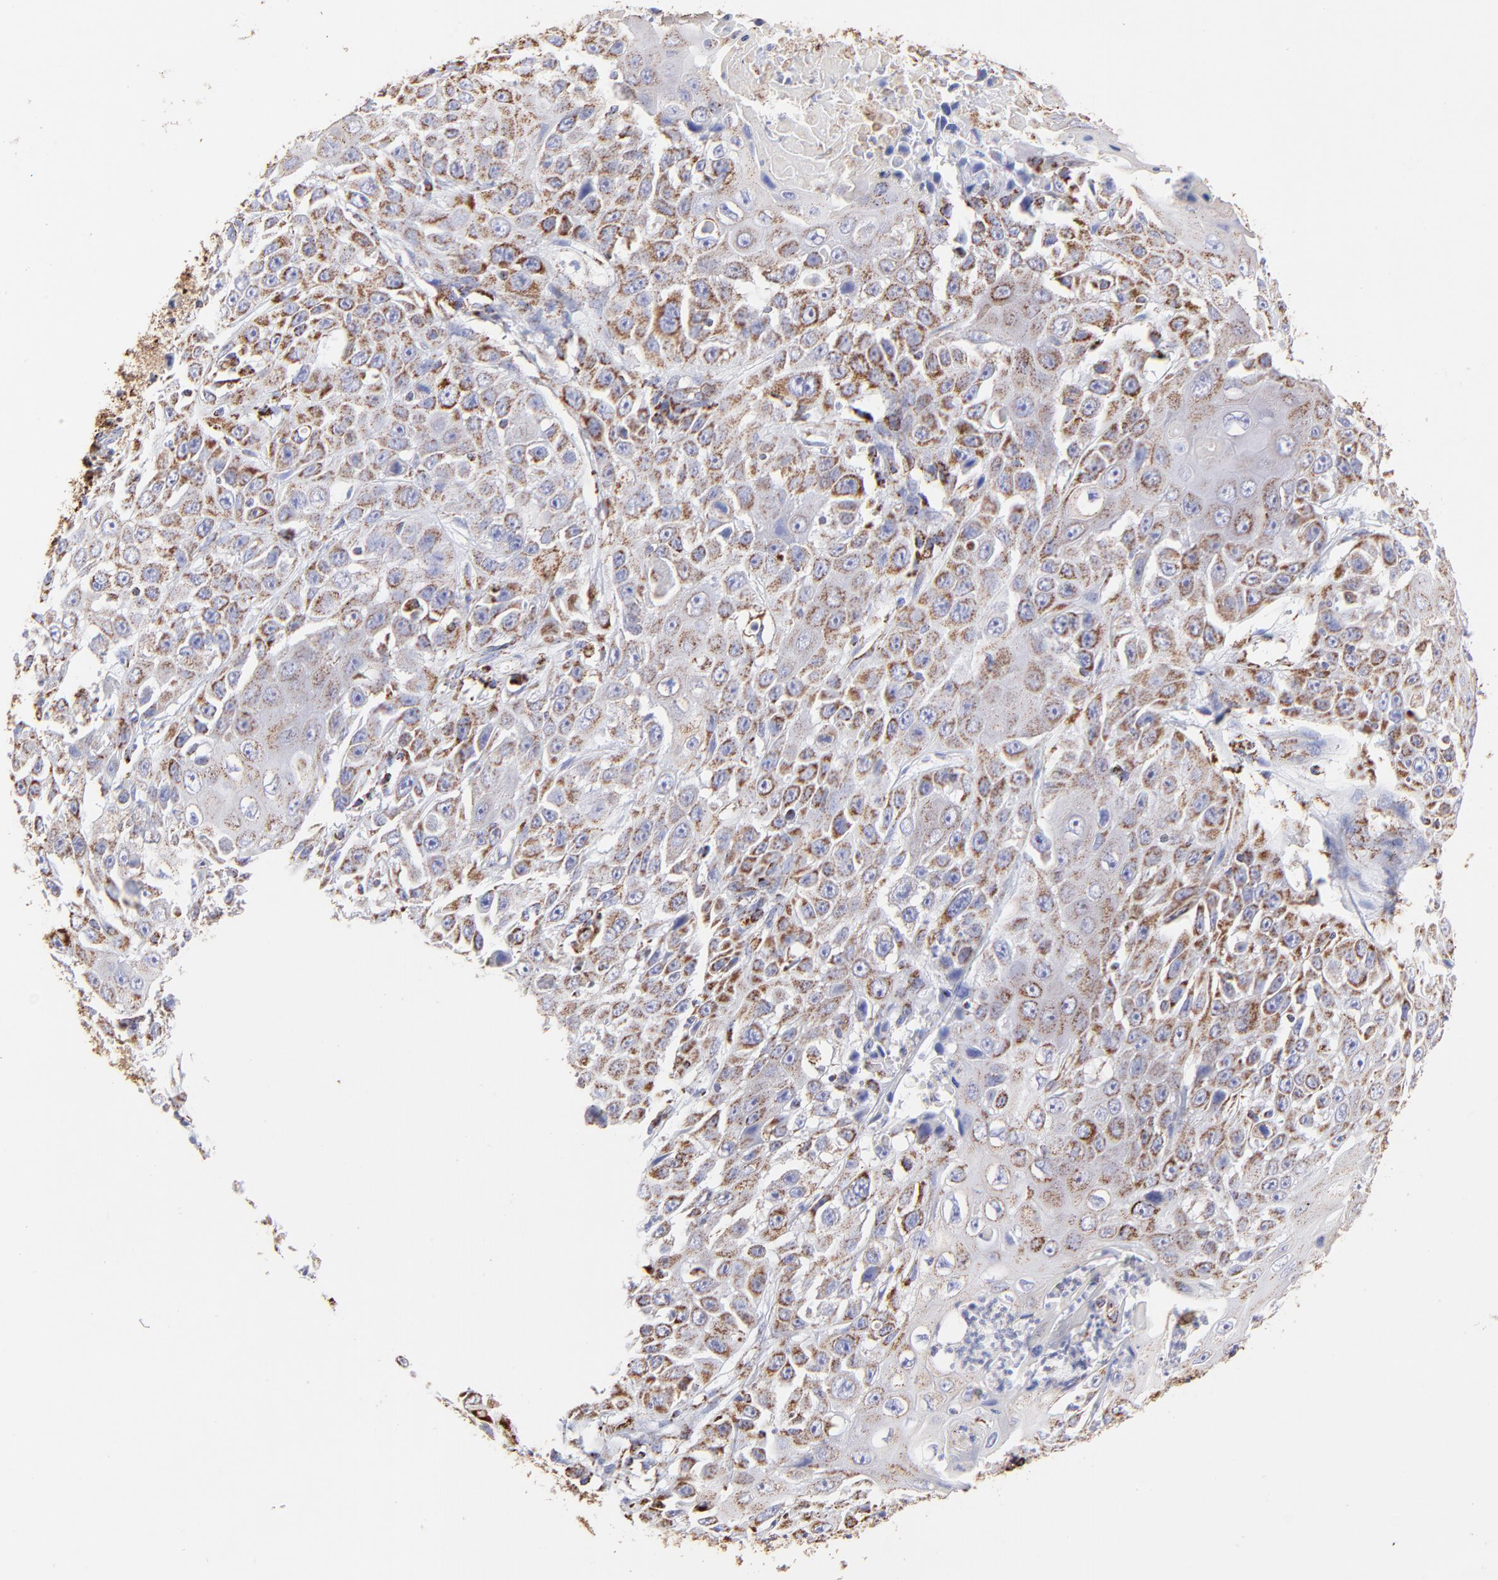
{"staining": {"intensity": "moderate", "quantity": ">75%", "location": "cytoplasmic/membranous"}, "tissue": "cervical cancer", "cell_type": "Tumor cells", "image_type": "cancer", "snomed": [{"axis": "morphology", "description": "Squamous cell carcinoma, NOS"}, {"axis": "topography", "description": "Cervix"}], "caption": "Cervical squamous cell carcinoma stained with a brown dye reveals moderate cytoplasmic/membranous positive positivity in about >75% of tumor cells.", "gene": "ECH1", "patient": {"sex": "female", "age": 39}}